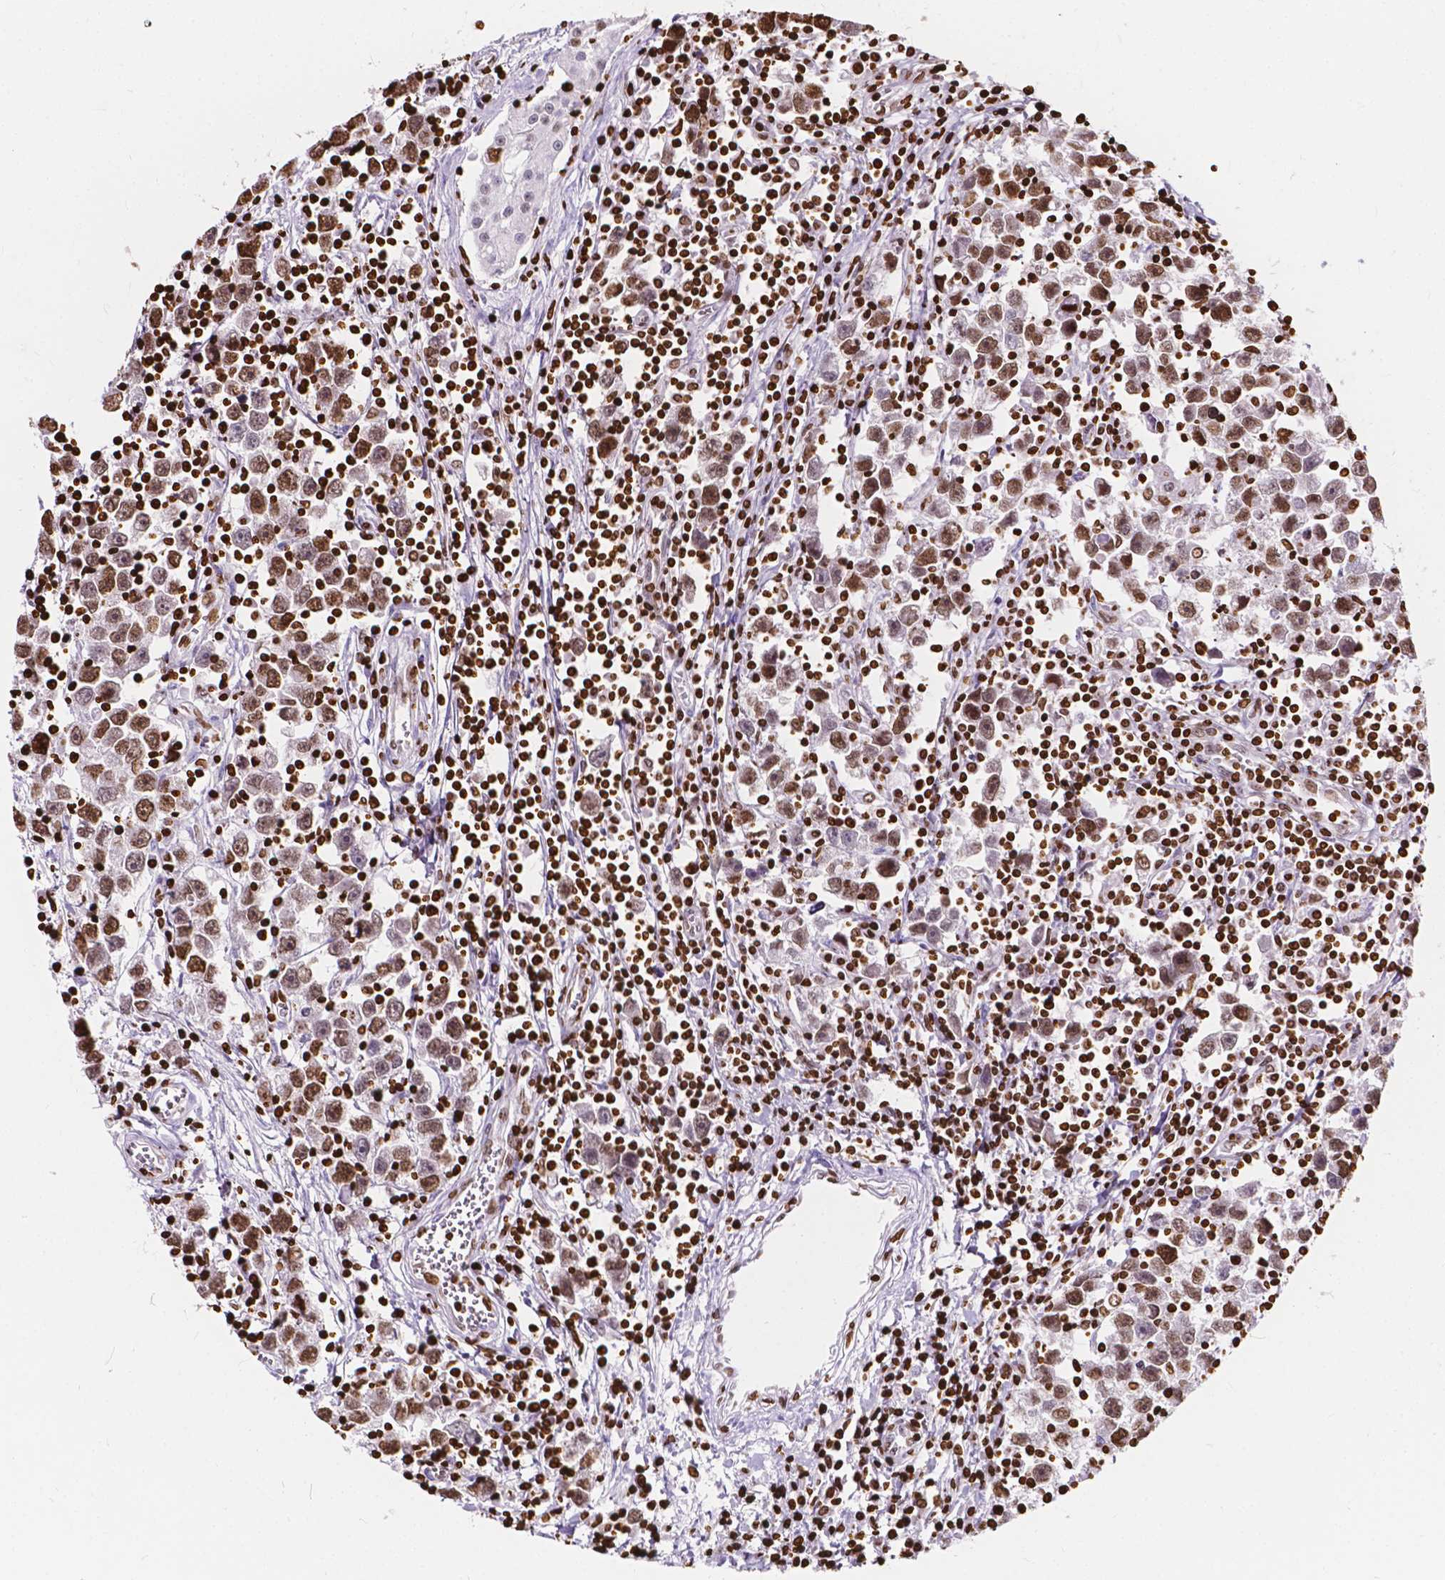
{"staining": {"intensity": "moderate", "quantity": ">75%", "location": "nuclear"}, "tissue": "testis cancer", "cell_type": "Tumor cells", "image_type": "cancer", "snomed": [{"axis": "morphology", "description": "Seminoma, NOS"}, {"axis": "topography", "description": "Testis"}], "caption": "Moderate nuclear expression is identified in about >75% of tumor cells in testis cancer (seminoma).", "gene": "CBY3", "patient": {"sex": "male", "age": 30}}